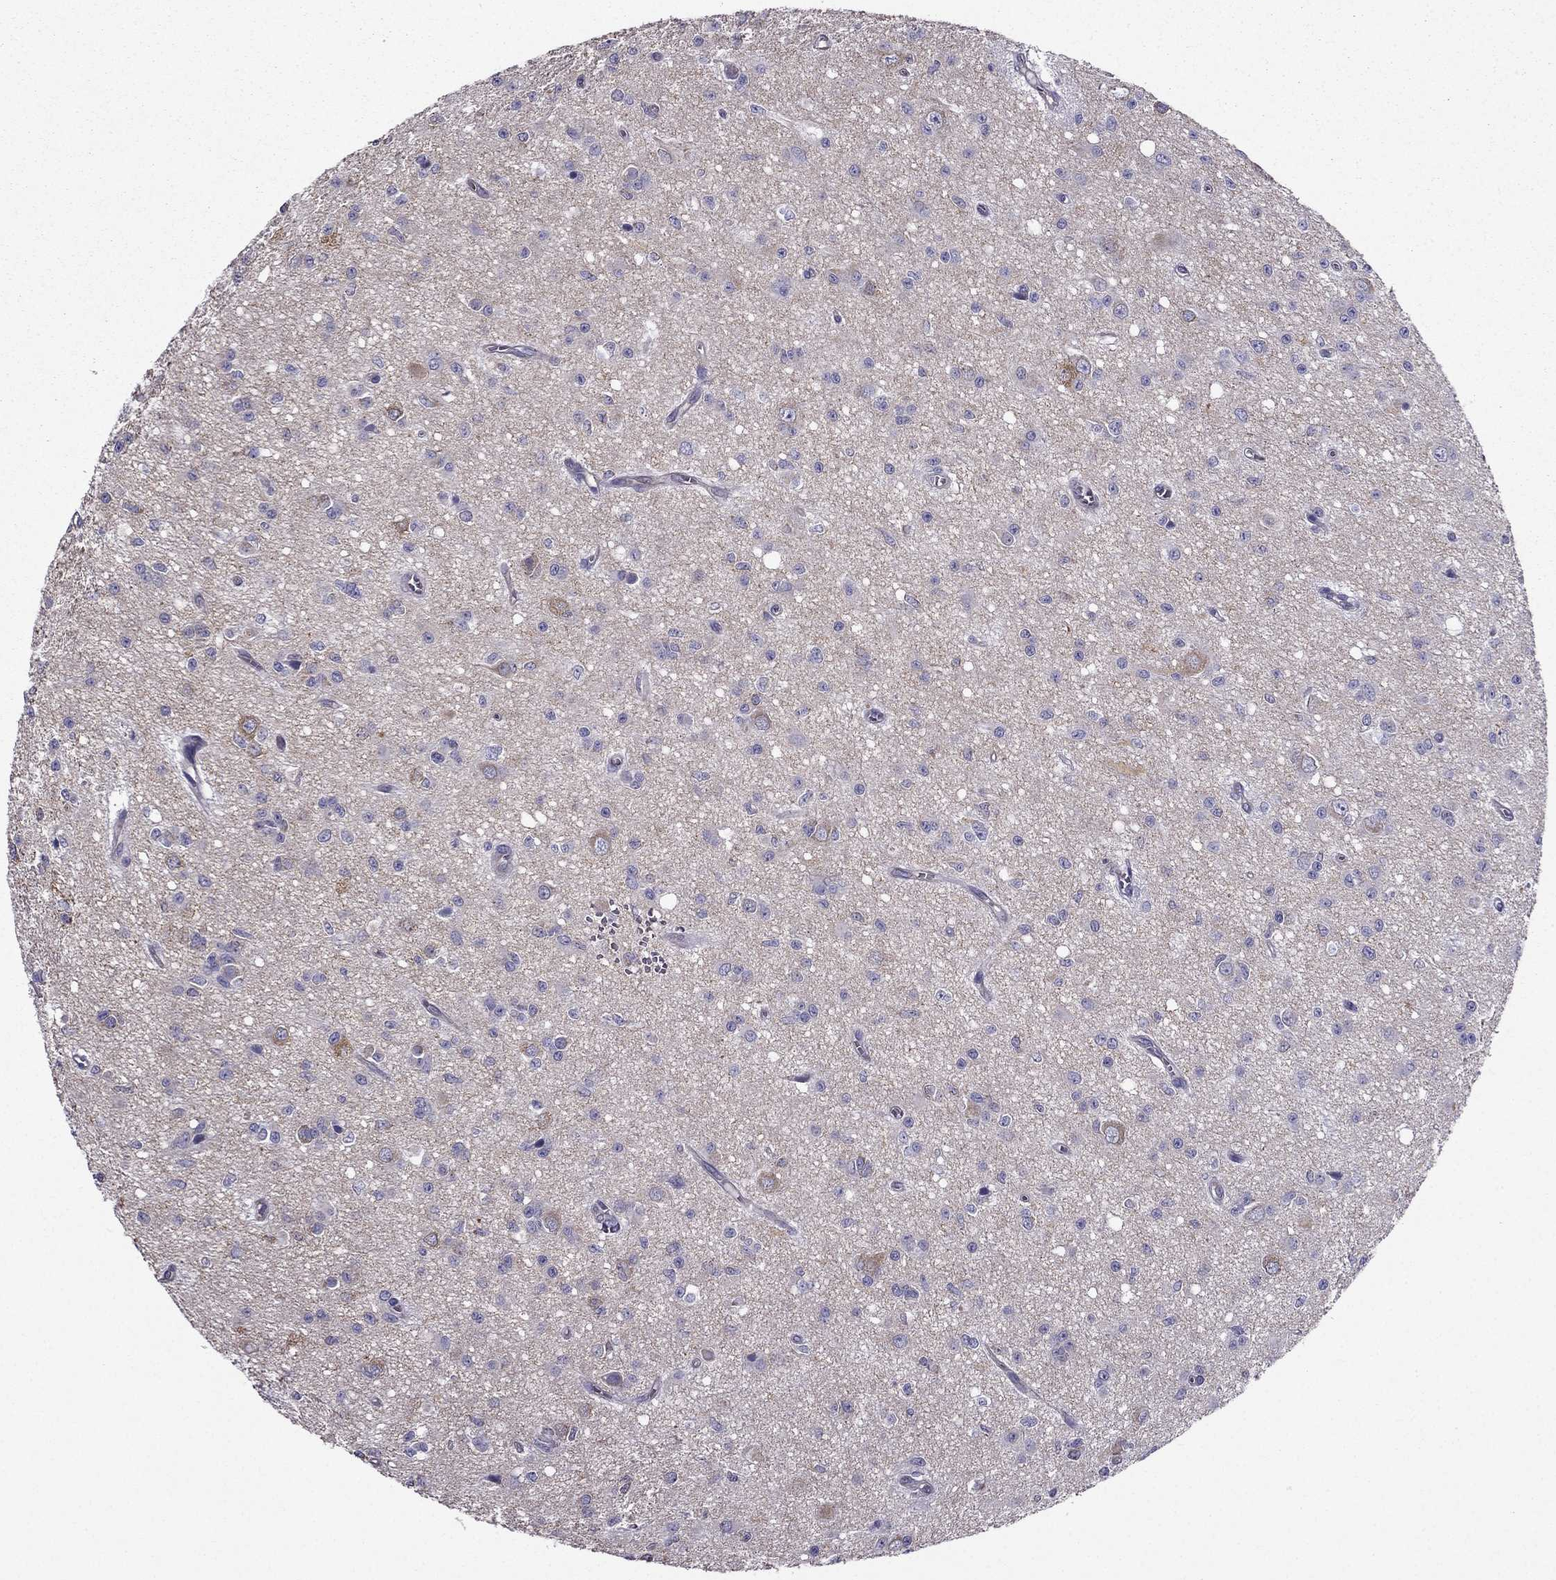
{"staining": {"intensity": "negative", "quantity": "none", "location": "none"}, "tissue": "glioma", "cell_type": "Tumor cells", "image_type": "cancer", "snomed": [{"axis": "morphology", "description": "Glioma, malignant, Low grade"}, {"axis": "topography", "description": "Brain"}], "caption": "Immunohistochemistry image of glioma stained for a protein (brown), which reveals no expression in tumor cells.", "gene": "AAK1", "patient": {"sex": "female", "age": 45}}